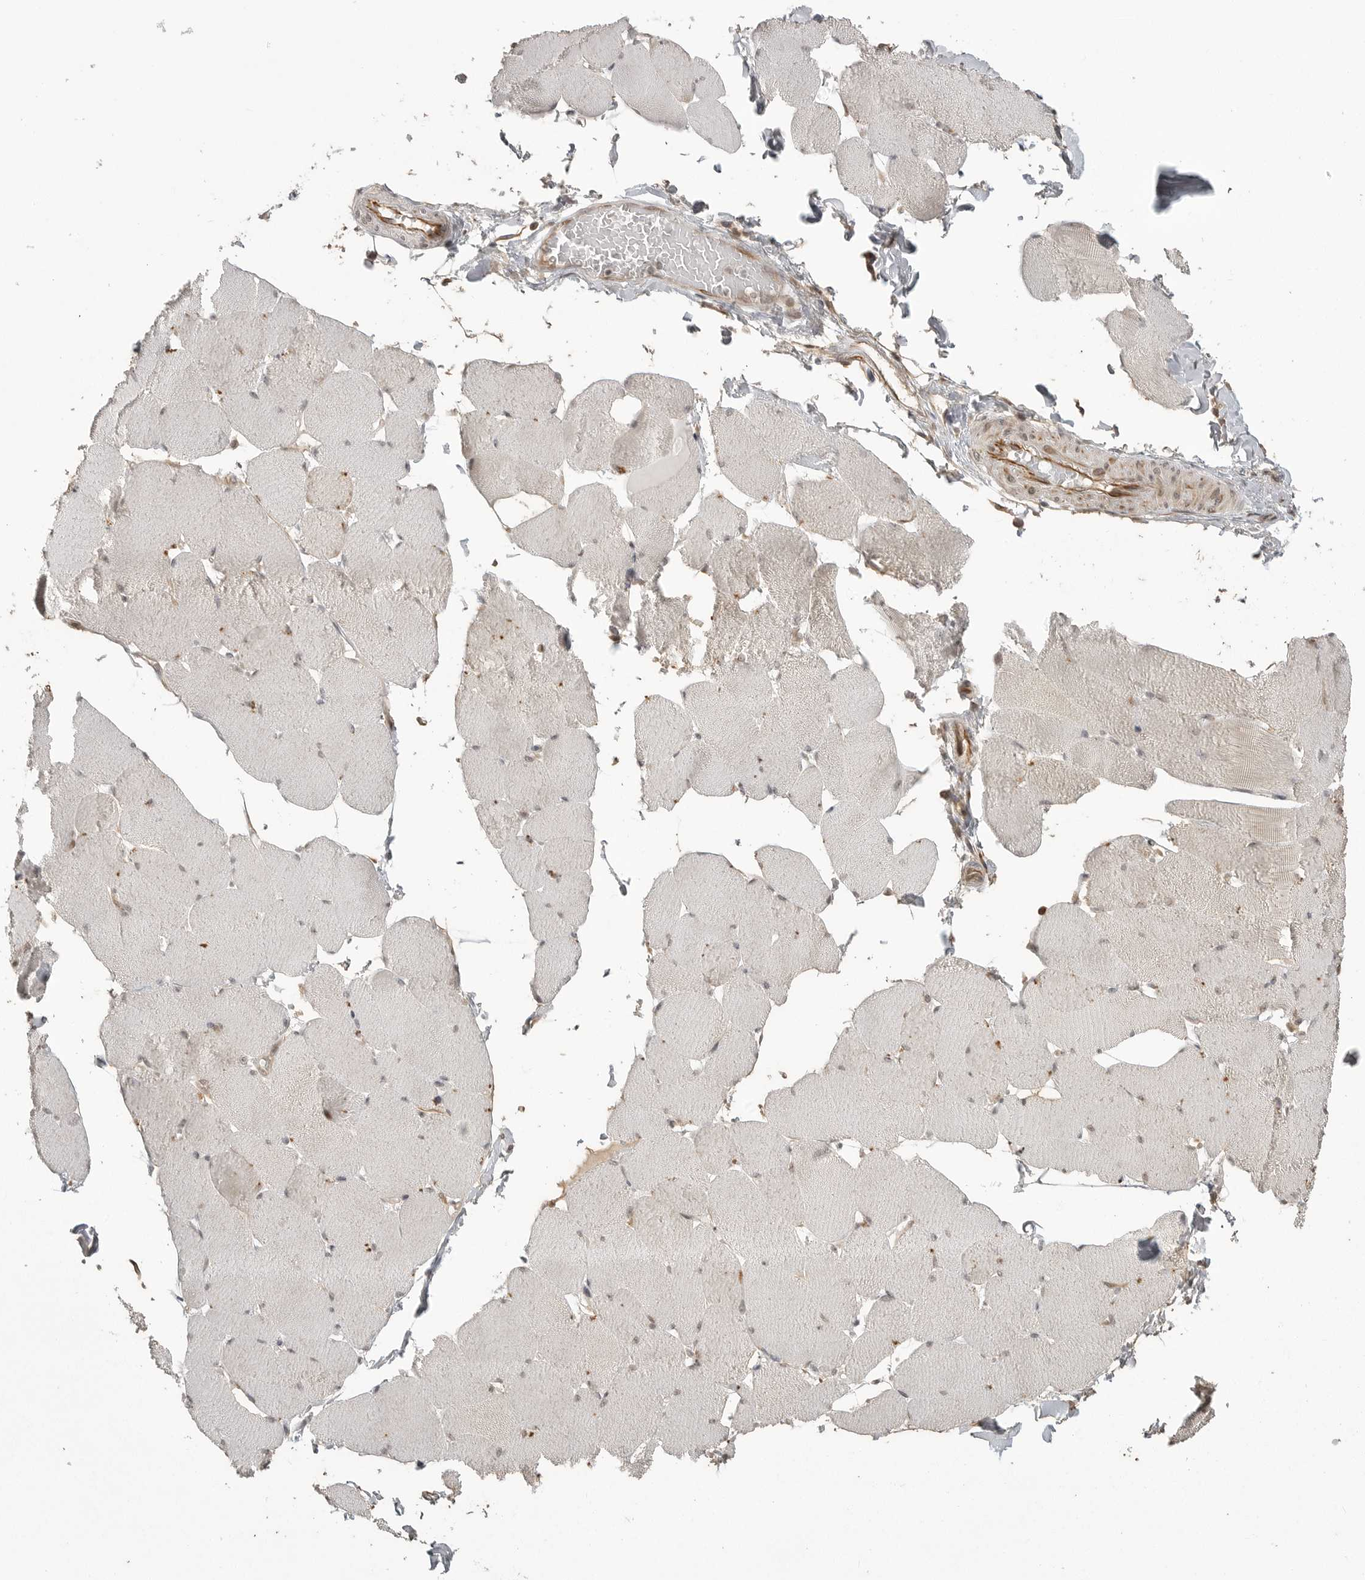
{"staining": {"intensity": "weak", "quantity": "<25%", "location": "cytoplasmic/membranous"}, "tissue": "skeletal muscle", "cell_type": "Myocytes", "image_type": "normal", "snomed": [{"axis": "morphology", "description": "Normal tissue, NOS"}, {"axis": "topography", "description": "Skin"}, {"axis": "topography", "description": "Skeletal muscle"}], "caption": "The image shows no significant staining in myocytes of skeletal muscle. Brightfield microscopy of immunohistochemistry (IHC) stained with DAB (brown) and hematoxylin (blue), captured at high magnification.", "gene": "SMG8", "patient": {"sex": "male", "age": 83}}